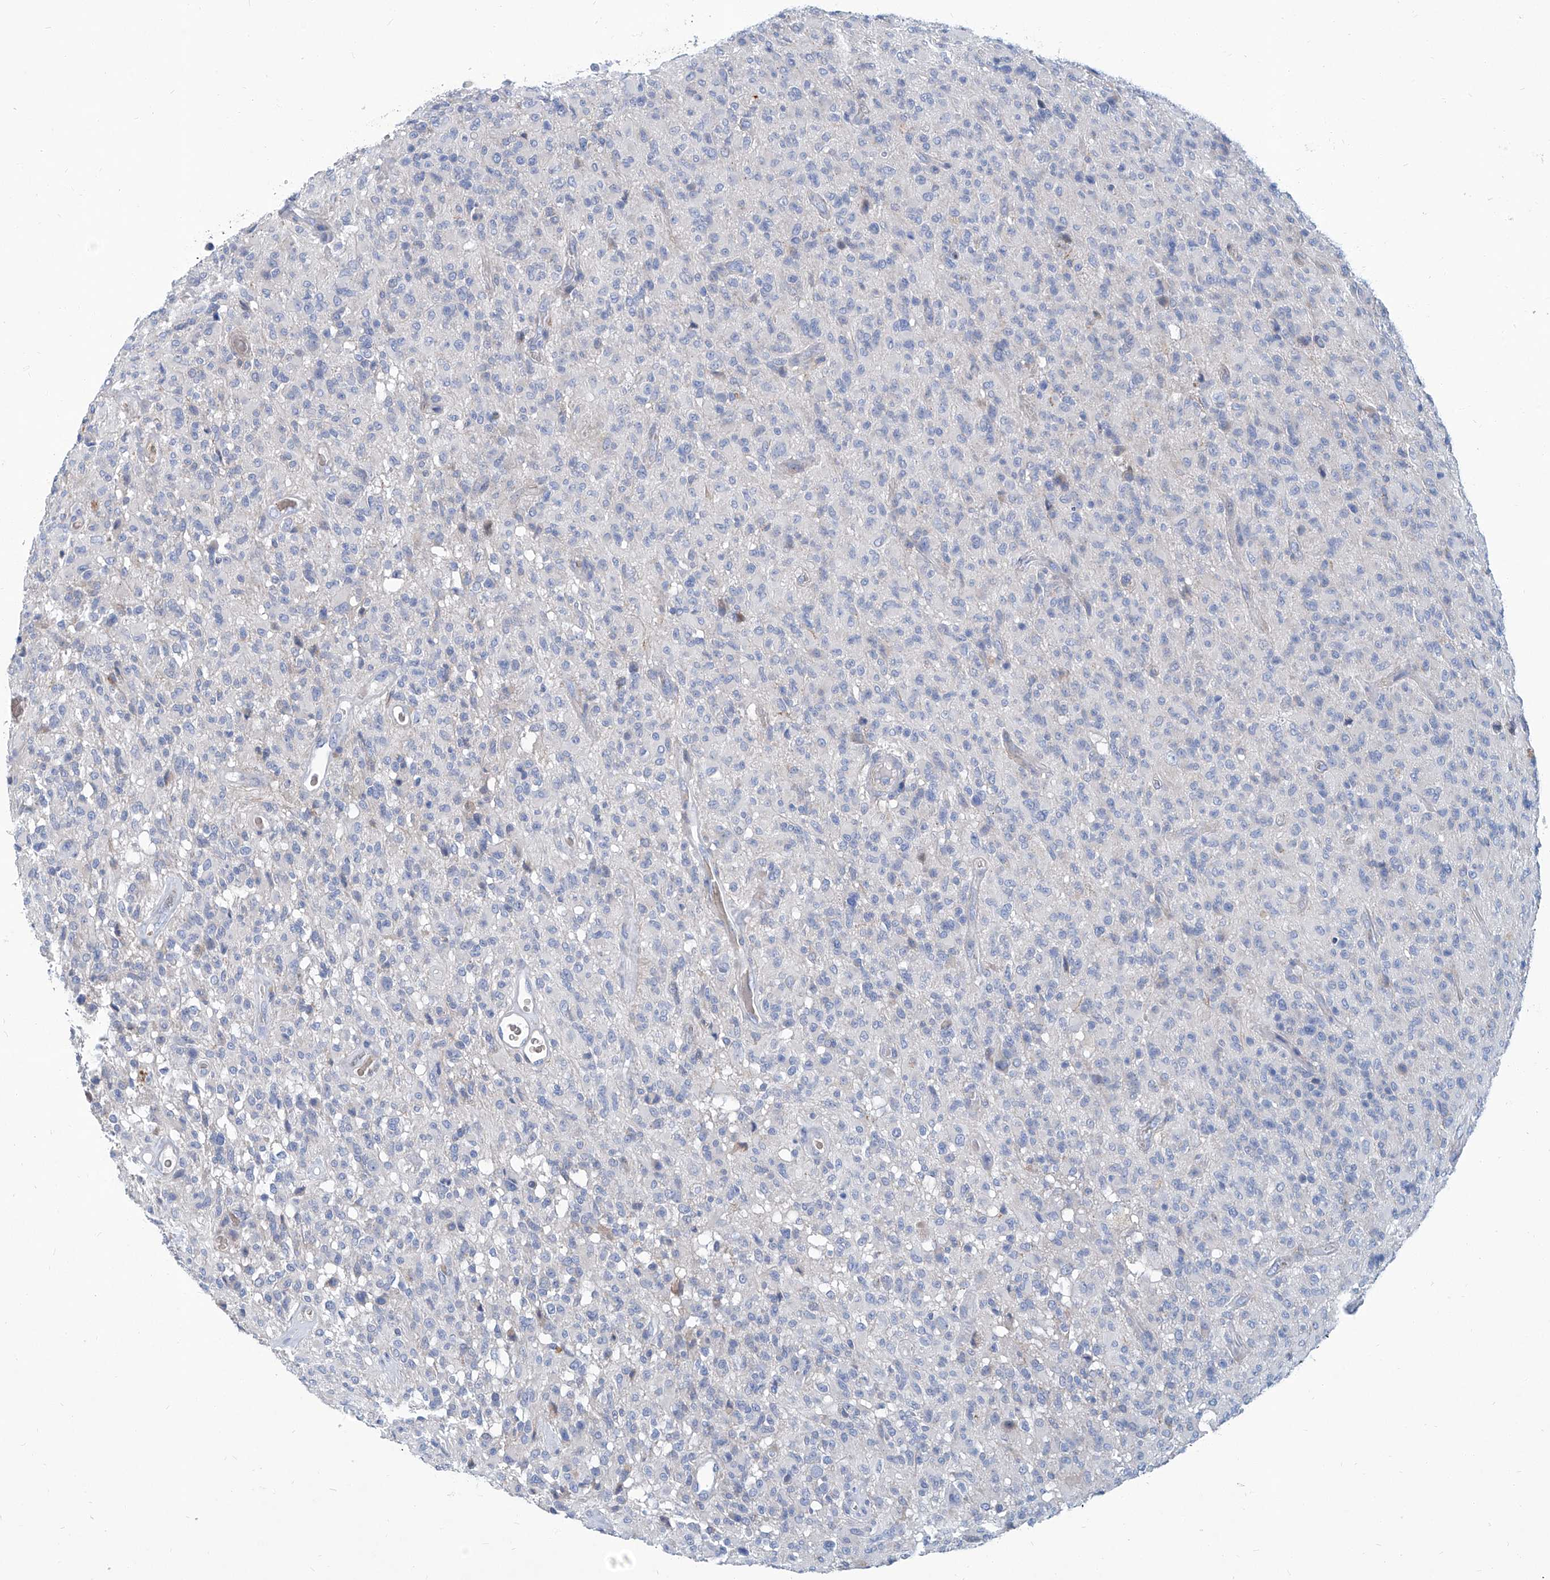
{"staining": {"intensity": "negative", "quantity": "none", "location": "none"}, "tissue": "glioma", "cell_type": "Tumor cells", "image_type": "cancer", "snomed": [{"axis": "morphology", "description": "Glioma, malignant, High grade"}, {"axis": "topography", "description": "Brain"}], "caption": "An image of human malignant glioma (high-grade) is negative for staining in tumor cells. The staining is performed using DAB brown chromogen with nuclei counter-stained in using hematoxylin.", "gene": "FPR2", "patient": {"sex": "female", "age": 57}}